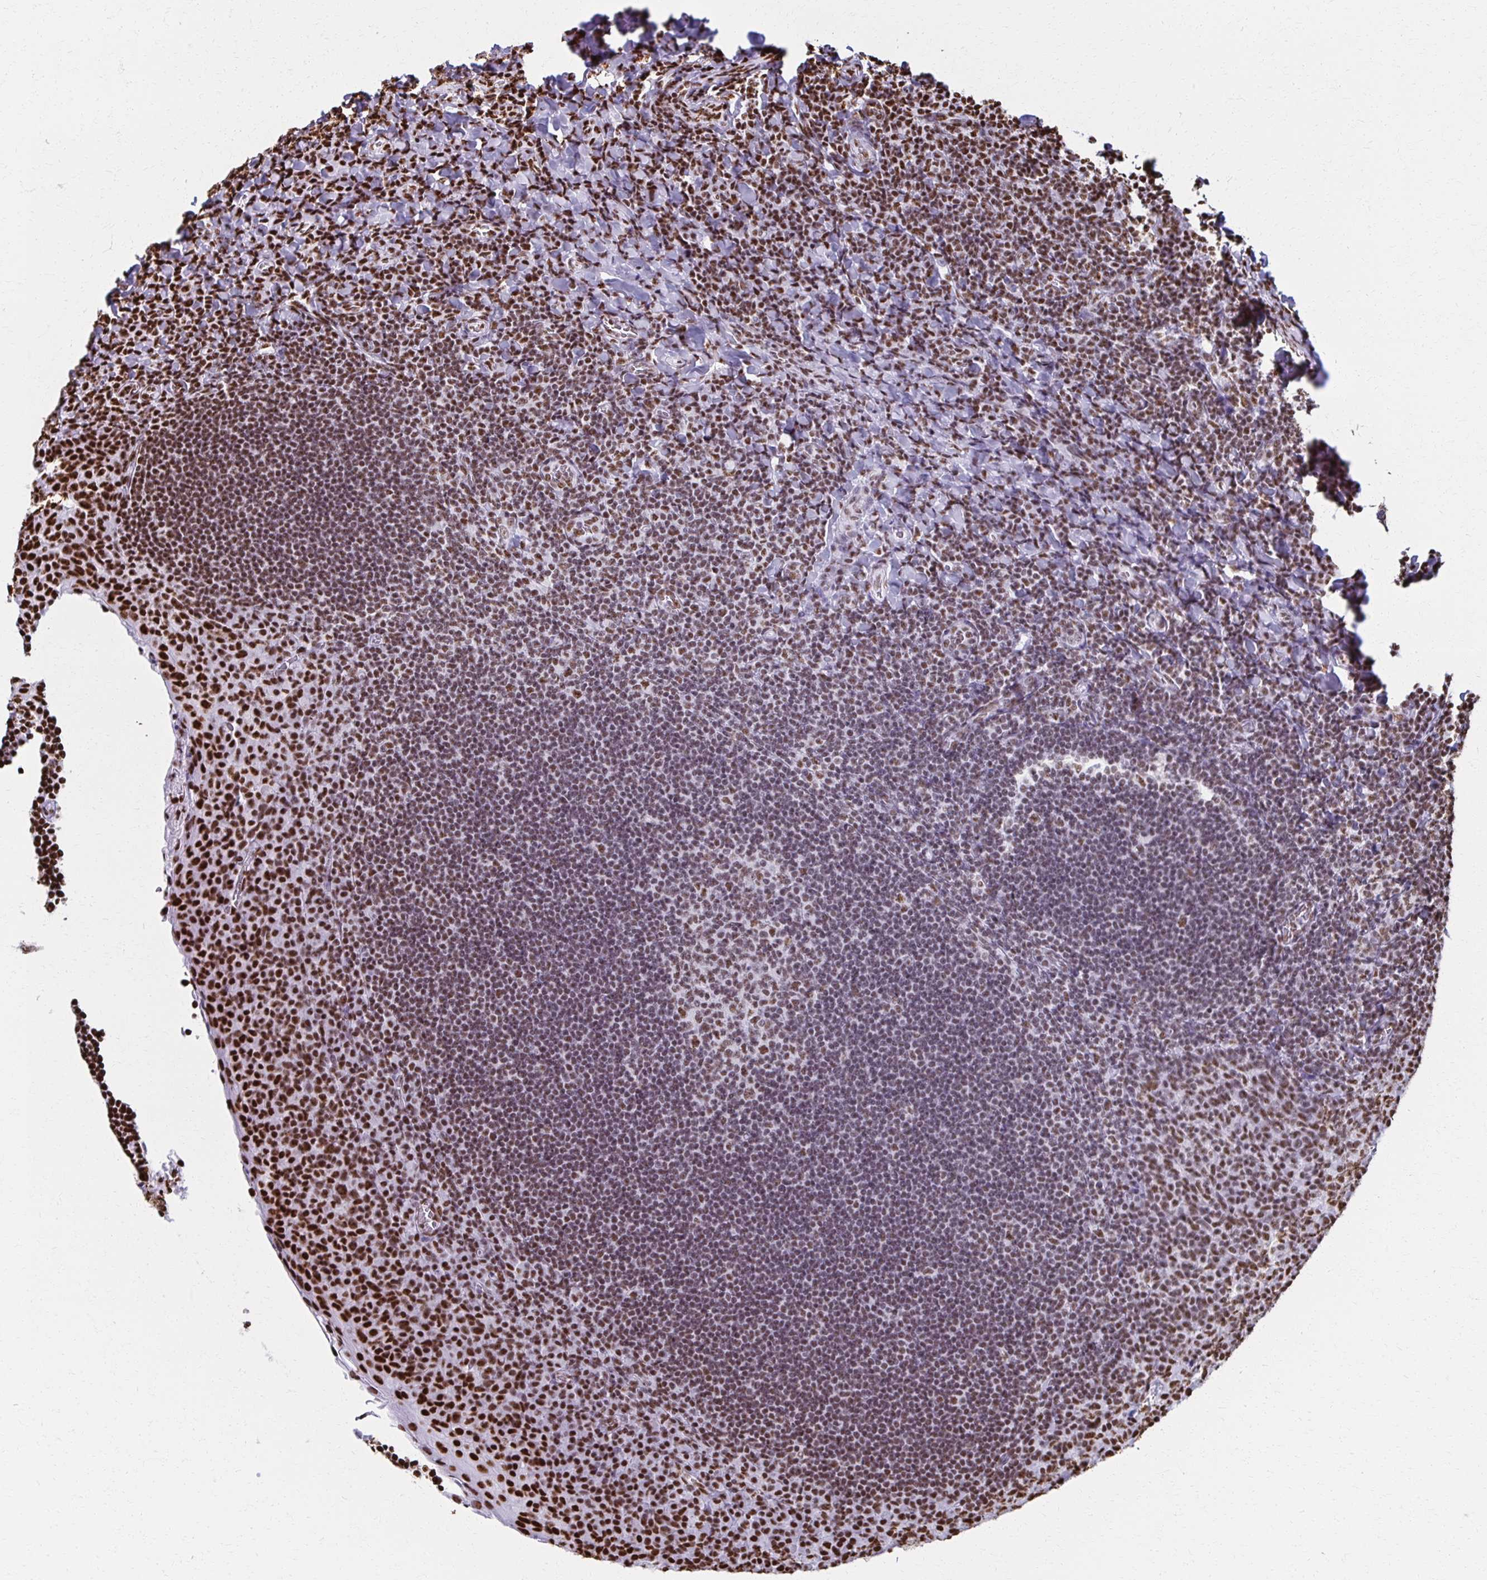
{"staining": {"intensity": "moderate", "quantity": ">75%", "location": "nuclear"}, "tissue": "tonsil", "cell_type": "Germinal center cells", "image_type": "normal", "snomed": [{"axis": "morphology", "description": "Normal tissue, NOS"}, {"axis": "topography", "description": "Tonsil"}], "caption": "Brown immunohistochemical staining in unremarkable human tonsil reveals moderate nuclear expression in approximately >75% of germinal center cells.", "gene": "NONO", "patient": {"sex": "male", "age": 17}}